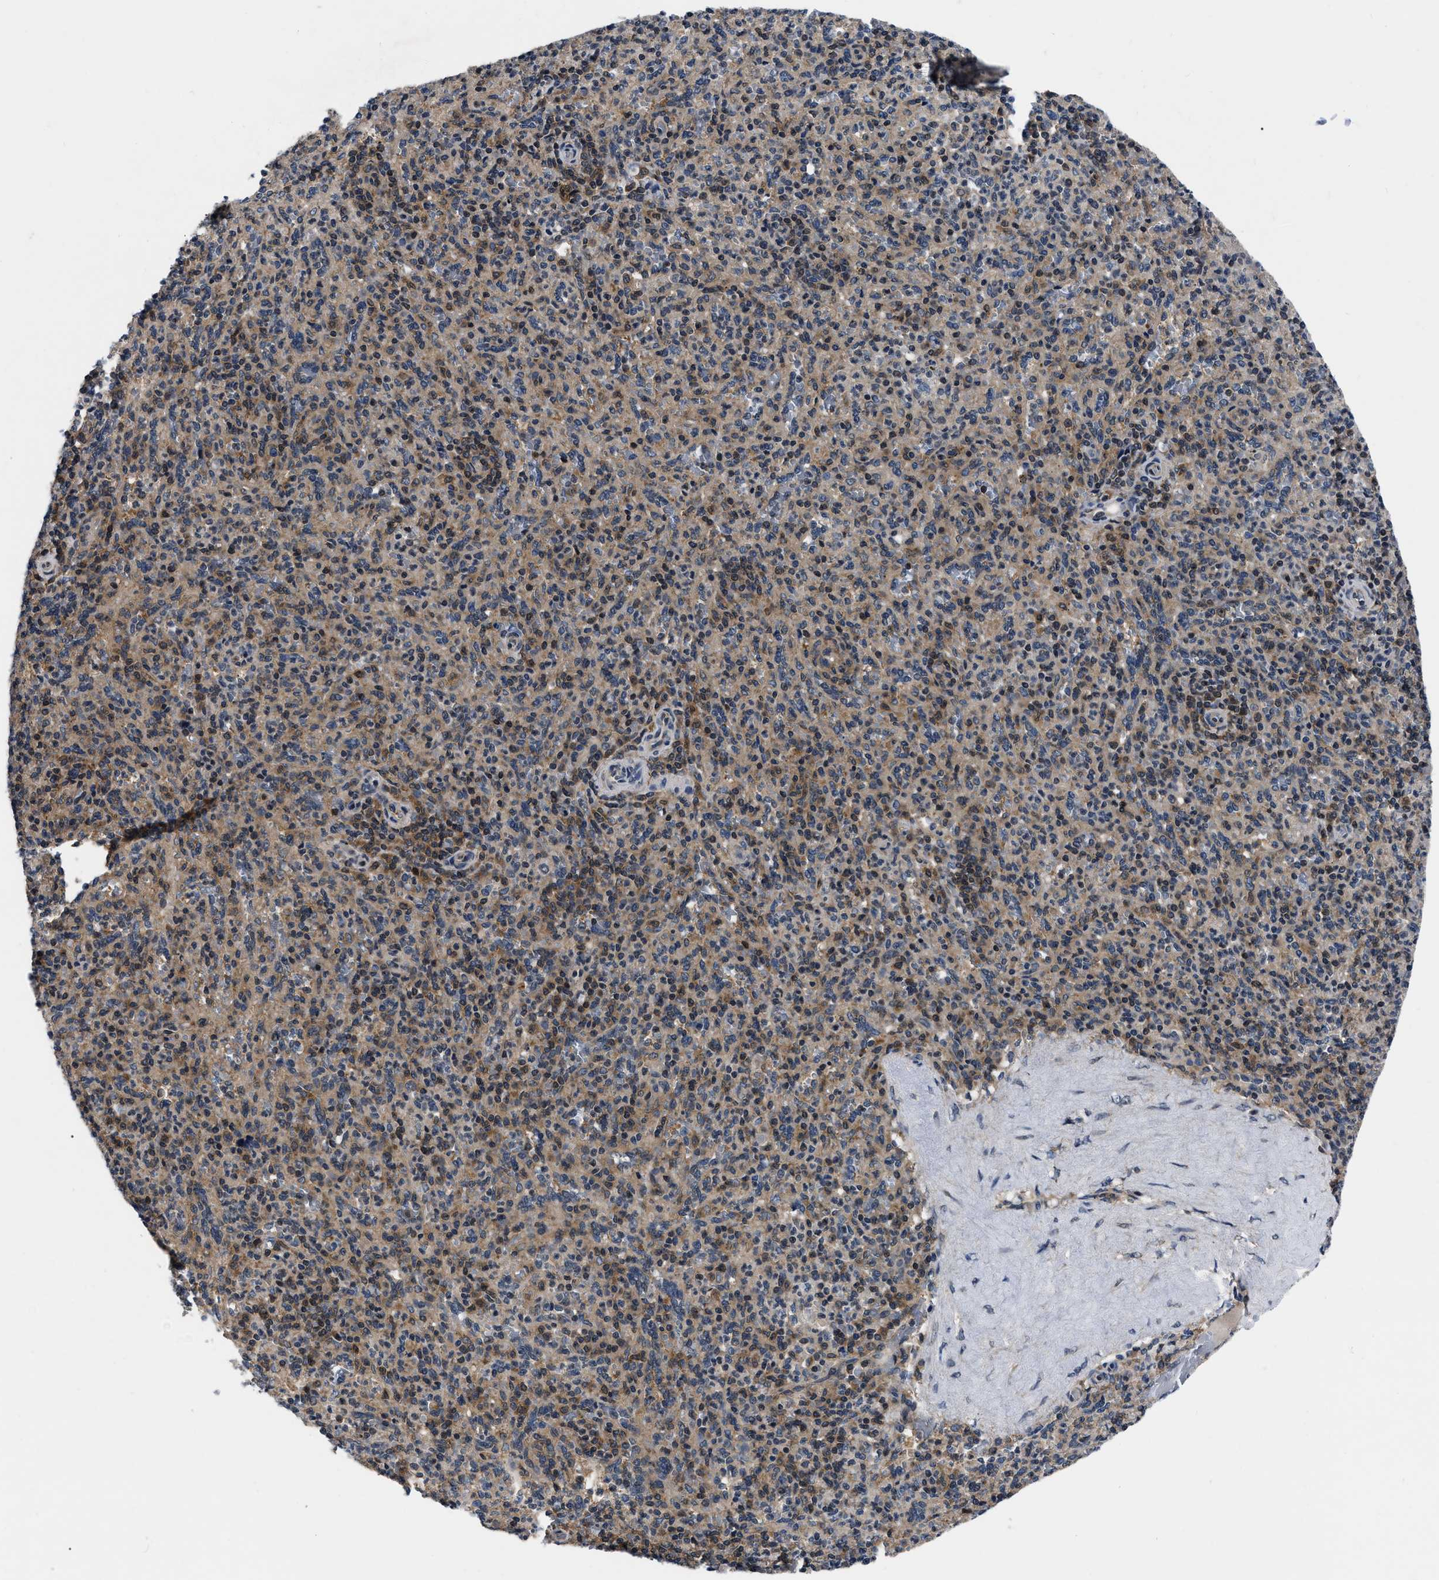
{"staining": {"intensity": "weak", "quantity": "25%-75%", "location": "cytoplasmic/membranous"}, "tissue": "spleen", "cell_type": "Cells in red pulp", "image_type": "normal", "snomed": [{"axis": "morphology", "description": "Normal tissue, NOS"}, {"axis": "topography", "description": "Spleen"}], "caption": "IHC micrograph of benign spleen: human spleen stained using immunohistochemistry demonstrates low levels of weak protein expression localized specifically in the cytoplasmic/membranous of cells in red pulp, appearing as a cytoplasmic/membranous brown color.", "gene": "GET4", "patient": {"sex": "male", "age": 36}}